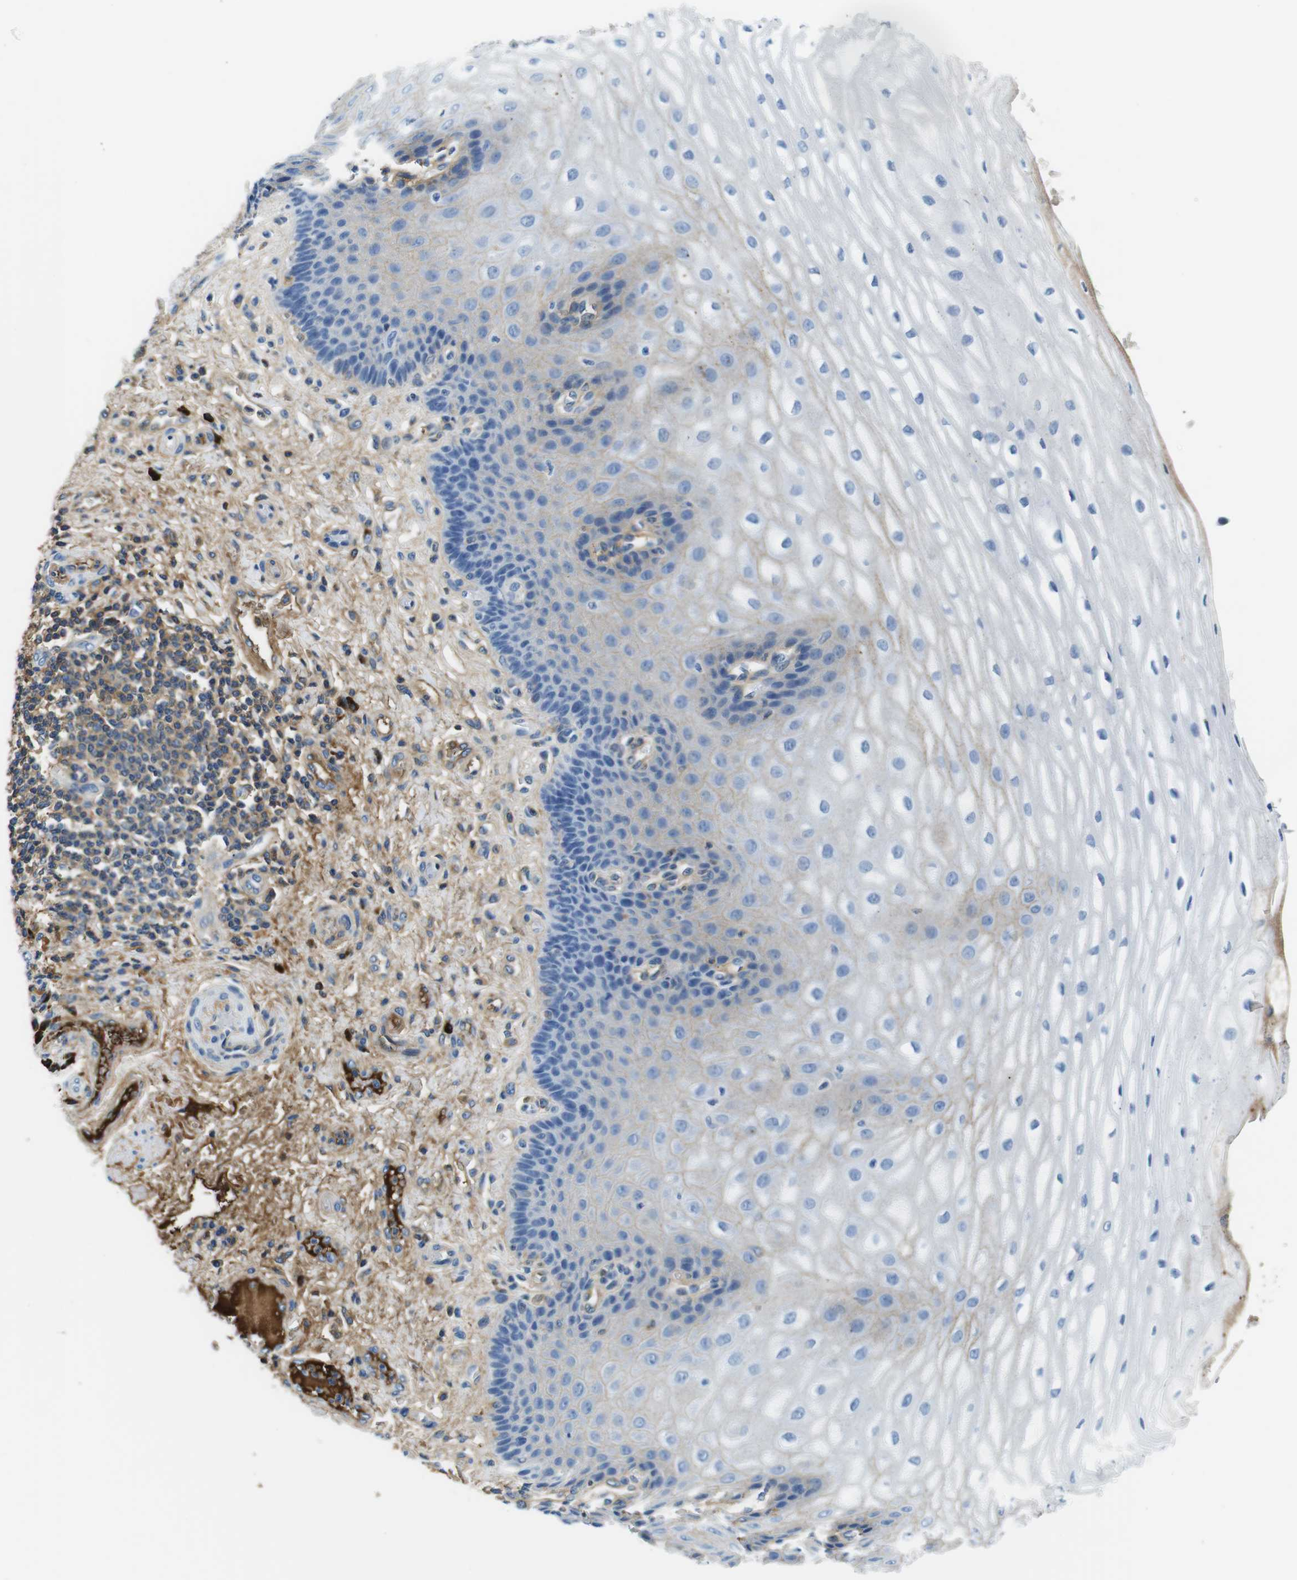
{"staining": {"intensity": "weak", "quantity": "25%-75%", "location": "cytoplasmic/membranous"}, "tissue": "esophagus", "cell_type": "Squamous epithelial cells", "image_type": "normal", "snomed": [{"axis": "morphology", "description": "Normal tissue, NOS"}, {"axis": "topography", "description": "Esophagus"}], "caption": "Protein staining of unremarkable esophagus shows weak cytoplasmic/membranous staining in approximately 25%-75% of squamous epithelial cells.", "gene": "IGKC", "patient": {"sex": "male", "age": 54}}